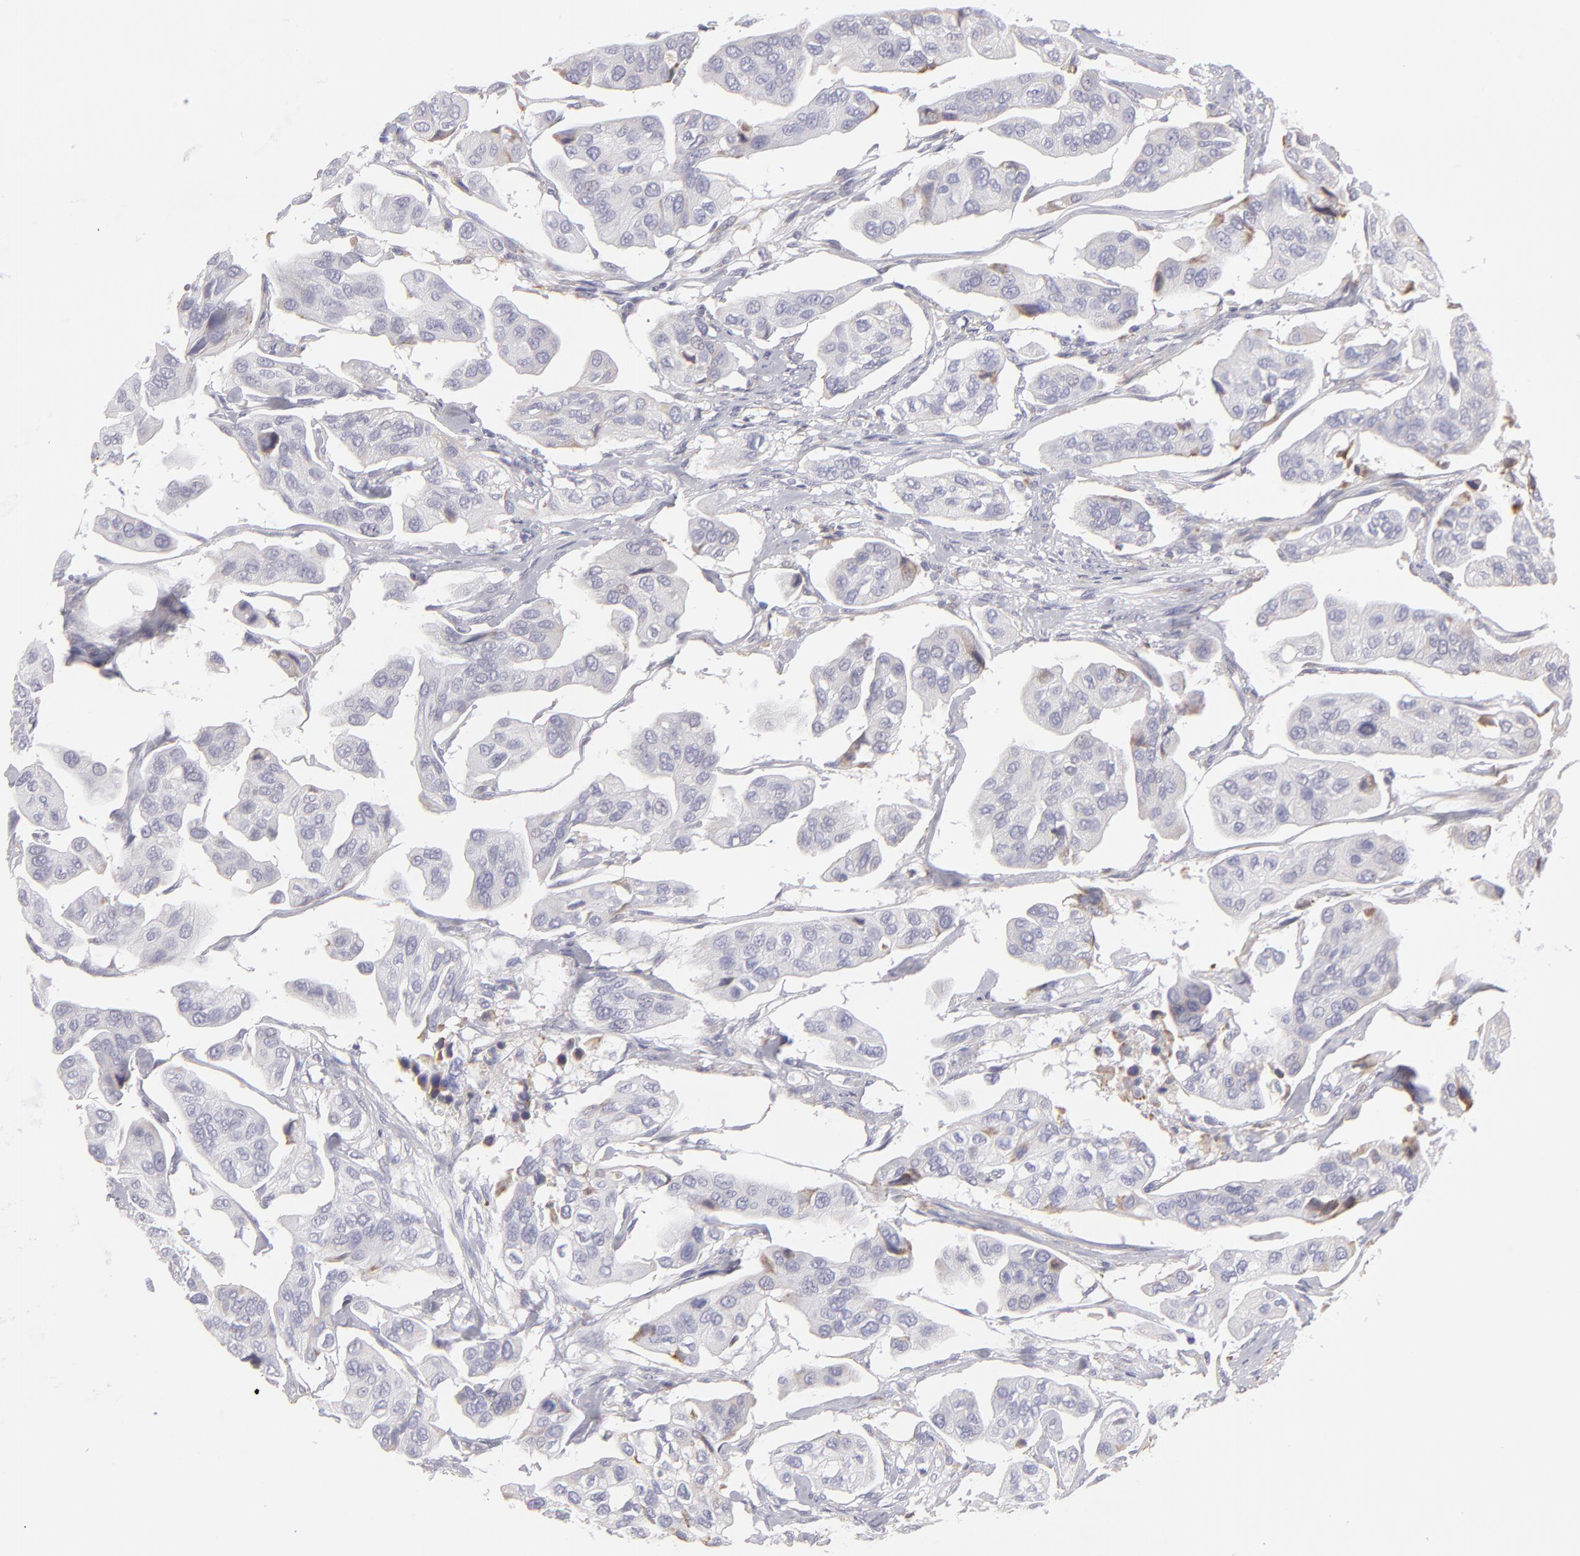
{"staining": {"intensity": "weak", "quantity": "<25%", "location": "cytoplasmic/membranous"}, "tissue": "urothelial cancer", "cell_type": "Tumor cells", "image_type": "cancer", "snomed": [{"axis": "morphology", "description": "Adenocarcinoma, NOS"}, {"axis": "topography", "description": "Urinary bladder"}], "caption": "The image exhibits no staining of tumor cells in adenocarcinoma. (Brightfield microscopy of DAB (3,3'-diaminobenzidine) immunohistochemistry at high magnification).", "gene": "CALR", "patient": {"sex": "male", "age": 61}}